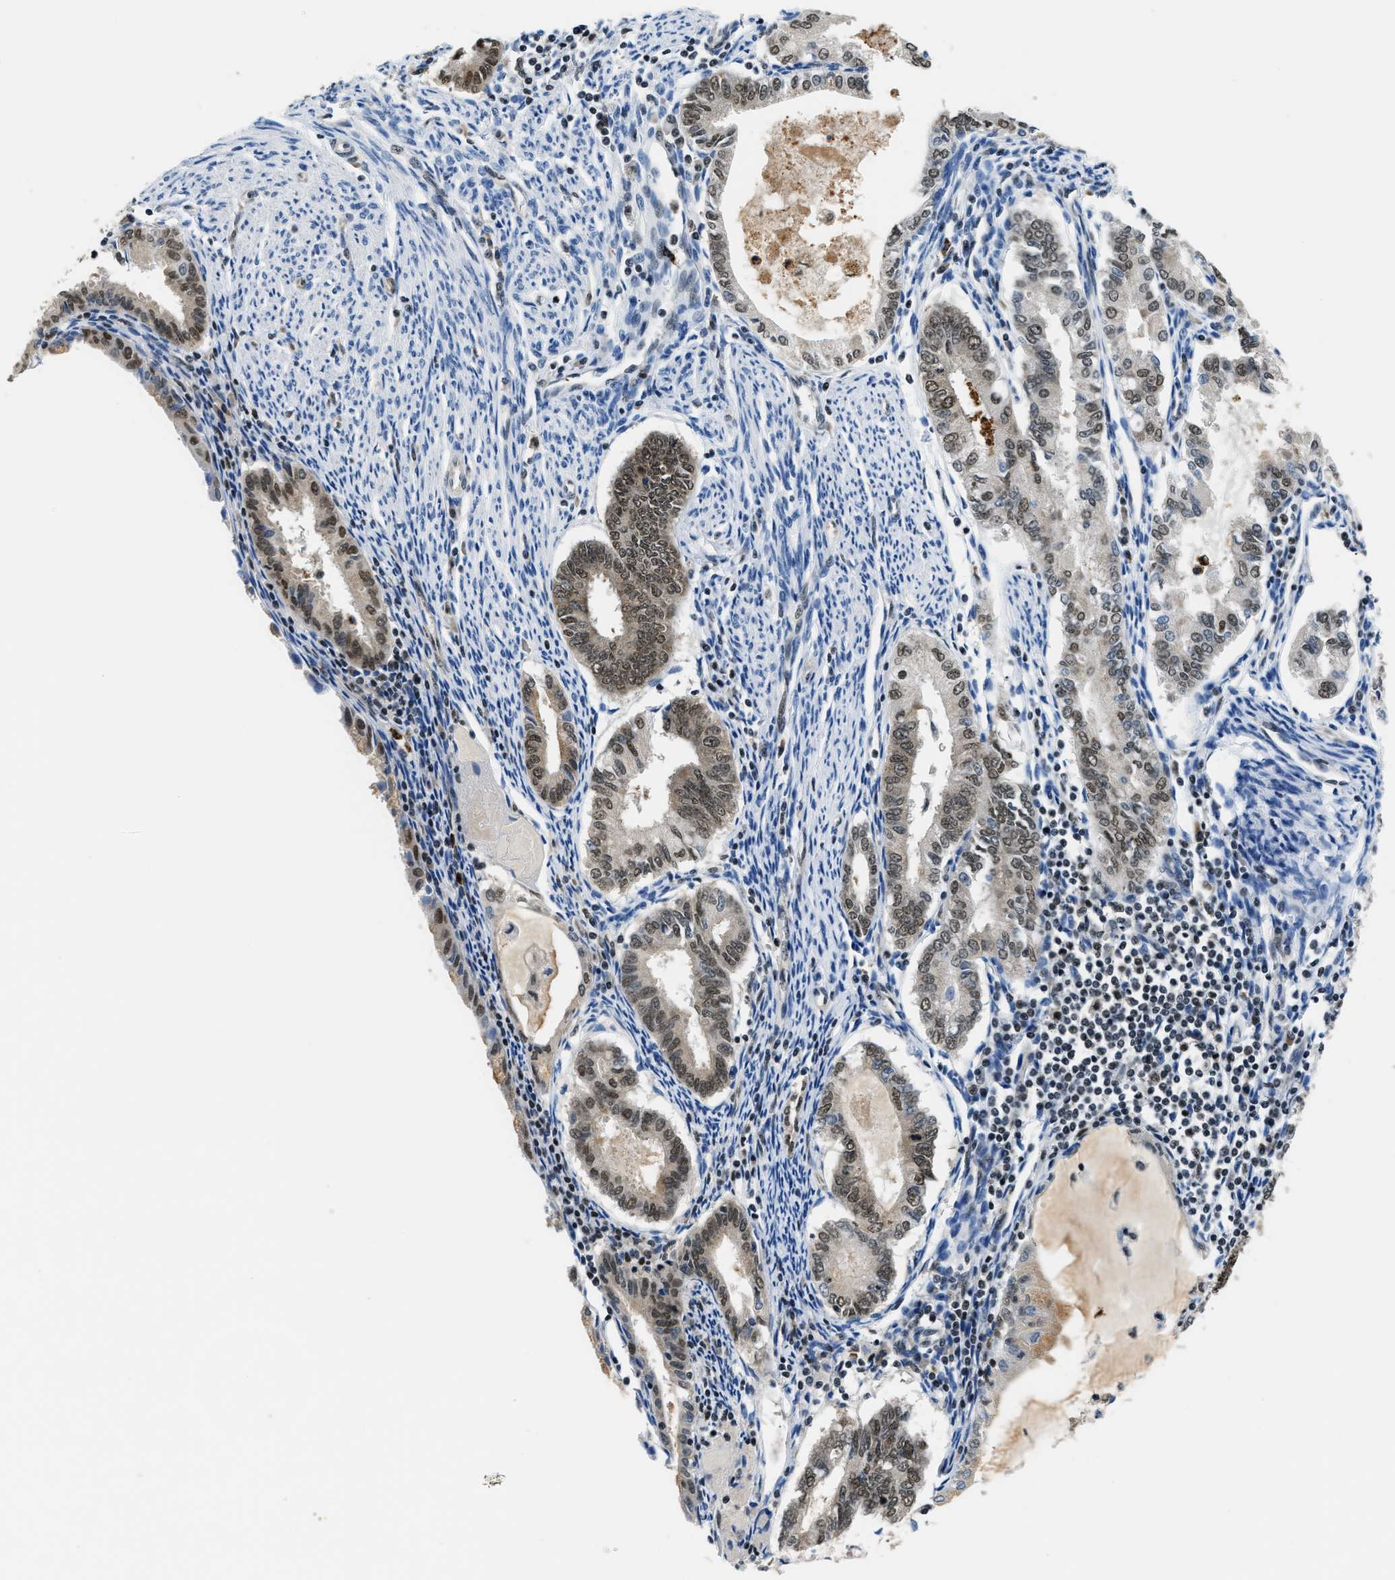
{"staining": {"intensity": "moderate", "quantity": "25%-75%", "location": "nuclear"}, "tissue": "endometrial cancer", "cell_type": "Tumor cells", "image_type": "cancer", "snomed": [{"axis": "morphology", "description": "Adenocarcinoma, NOS"}, {"axis": "topography", "description": "Endometrium"}], "caption": "About 25%-75% of tumor cells in endometrial cancer (adenocarcinoma) exhibit moderate nuclear protein expression as visualized by brown immunohistochemical staining.", "gene": "CCNDBP1", "patient": {"sex": "female", "age": 86}}